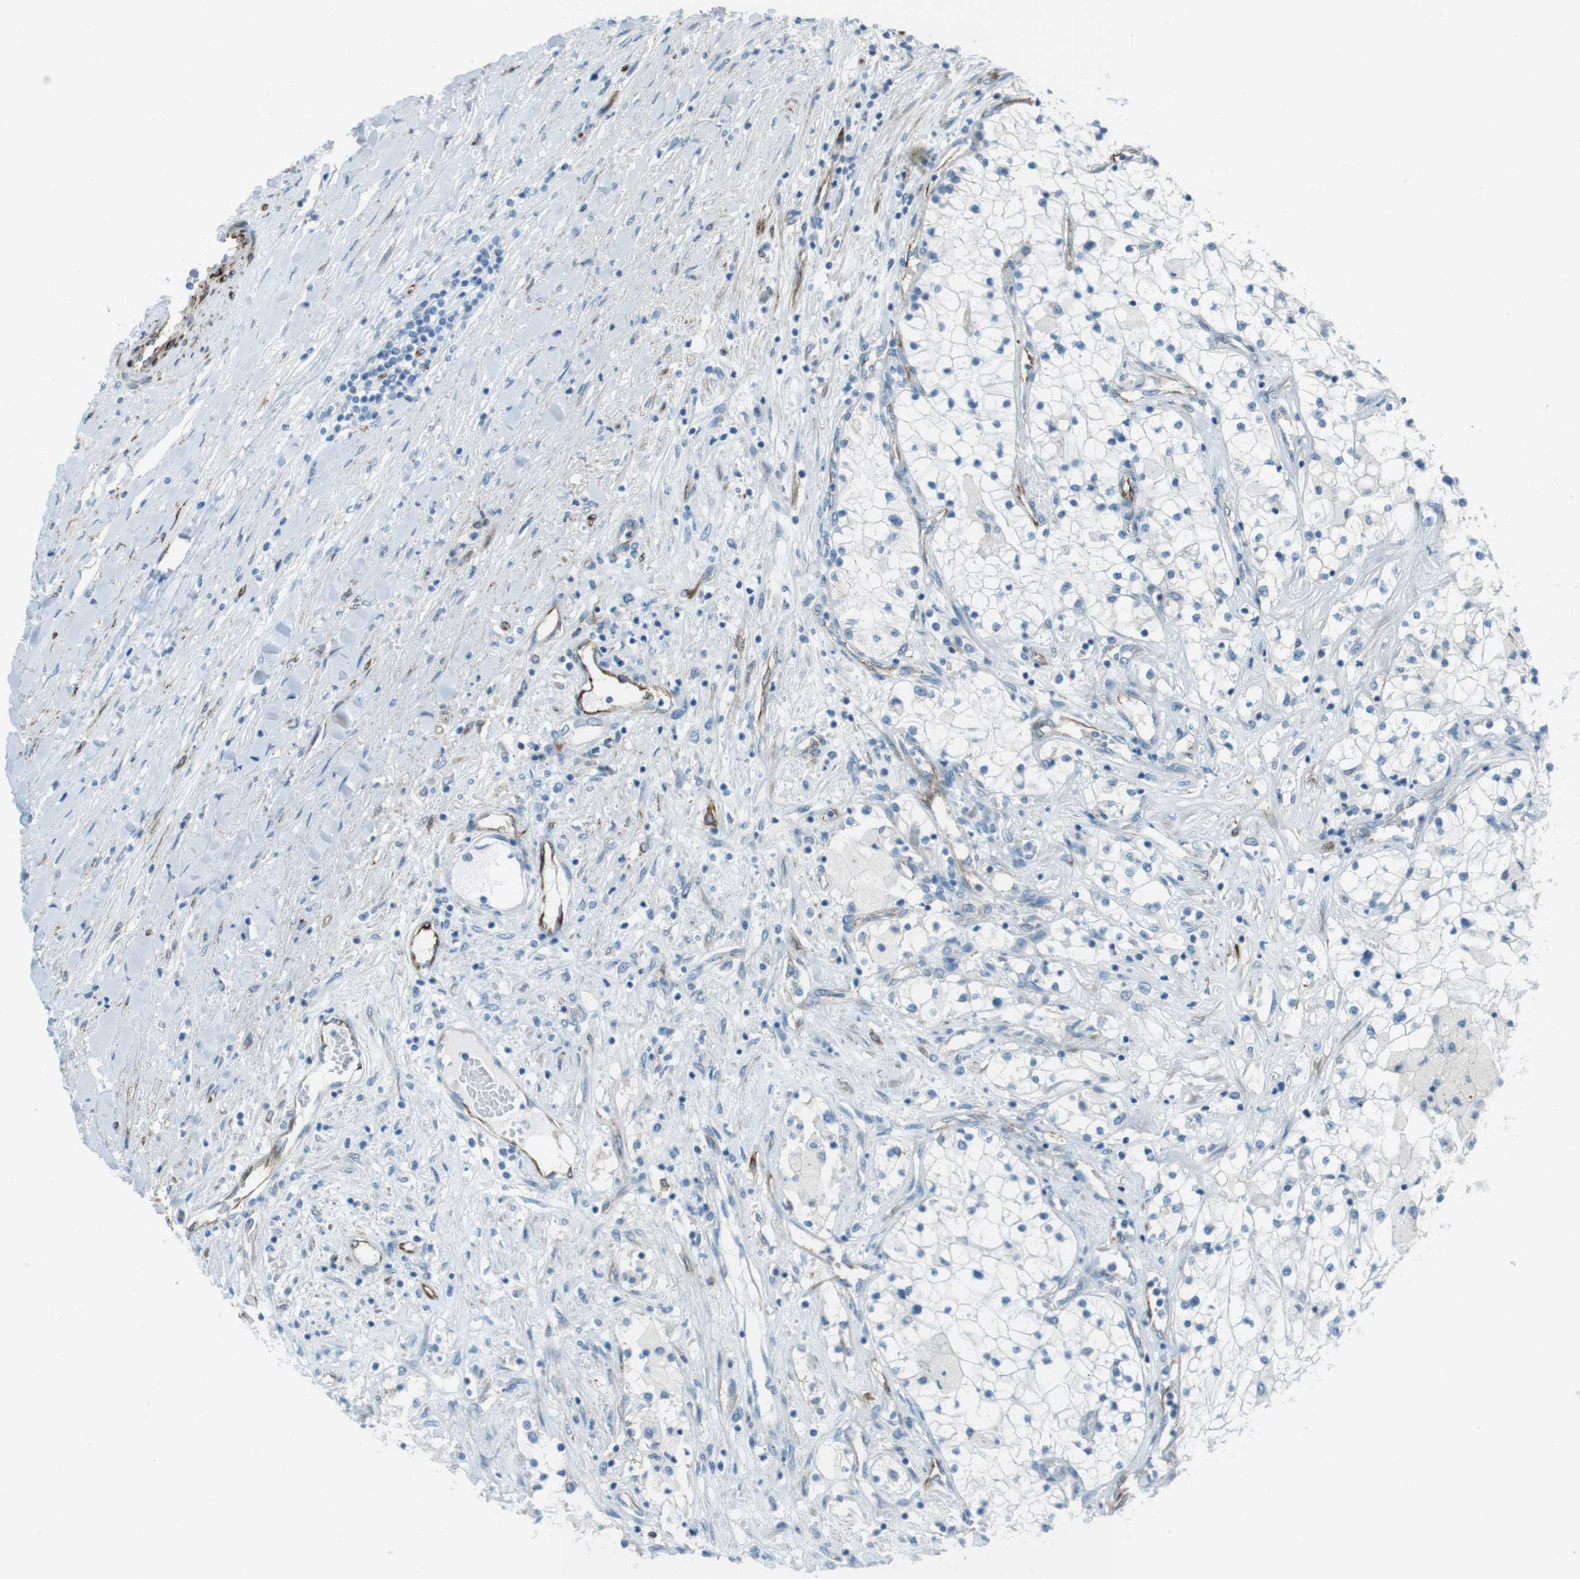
{"staining": {"intensity": "negative", "quantity": "none", "location": "none"}, "tissue": "renal cancer", "cell_type": "Tumor cells", "image_type": "cancer", "snomed": [{"axis": "morphology", "description": "Adenocarcinoma, NOS"}, {"axis": "topography", "description": "Kidney"}], "caption": "Immunohistochemical staining of renal cancer (adenocarcinoma) reveals no significant expression in tumor cells.", "gene": "TUBB2A", "patient": {"sex": "male", "age": 68}}